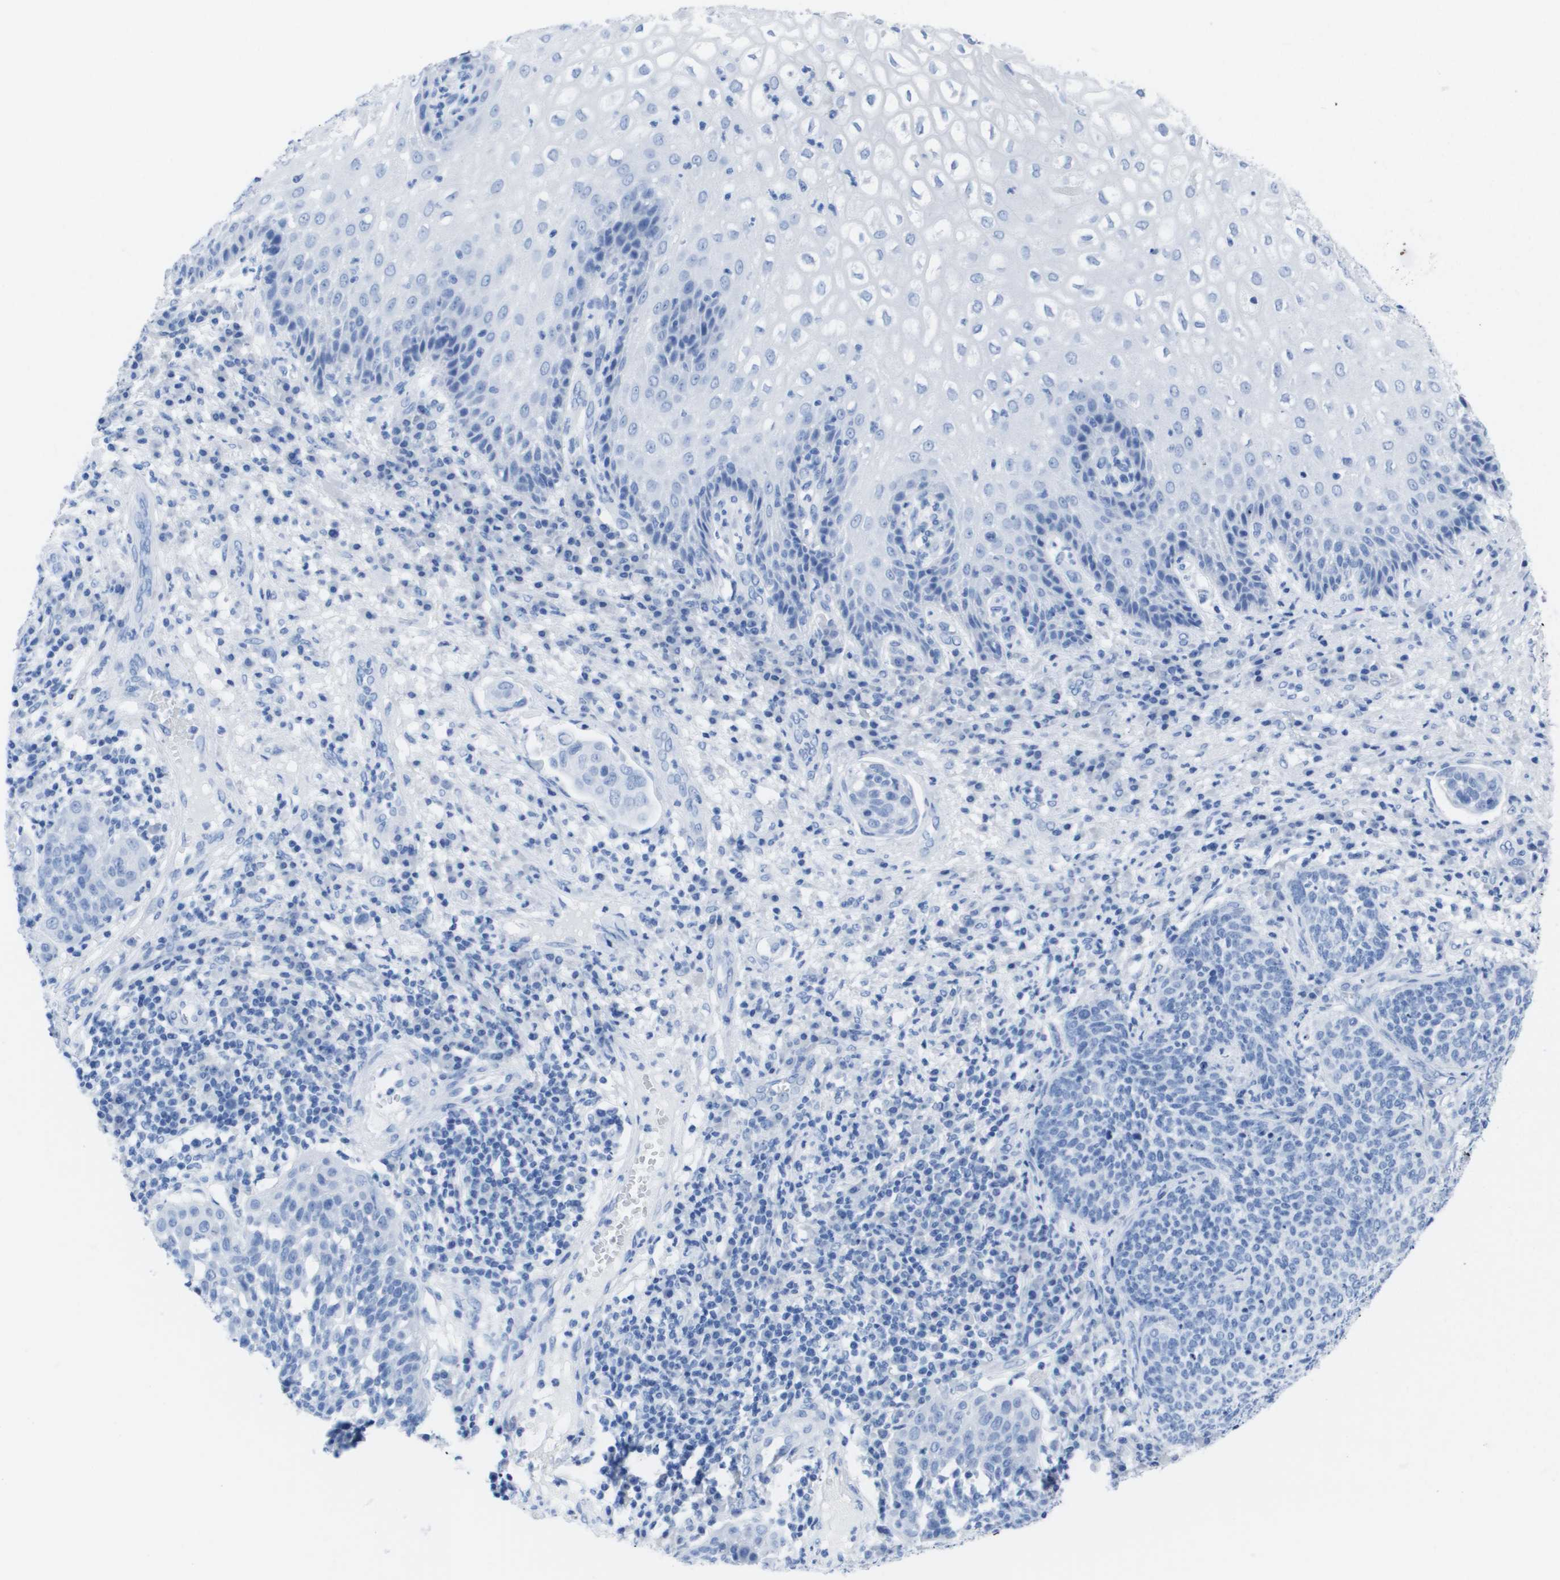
{"staining": {"intensity": "negative", "quantity": "none", "location": "none"}, "tissue": "cervical cancer", "cell_type": "Tumor cells", "image_type": "cancer", "snomed": [{"axis": "morphology", "description": "Squamous cell carcinoma, NOS"}, {"axis": "topography", "description": "Cervix"}], "caption": "A histopathology image of human cervical cancer (squamous cell carcinoma) is negative for staining in tumor cells. (DAB immunohistochemistry visualized using brightfield microscopy, high magnification).", "gene": "KCNA3", "patient": {"sex": "female", "age": 34}}